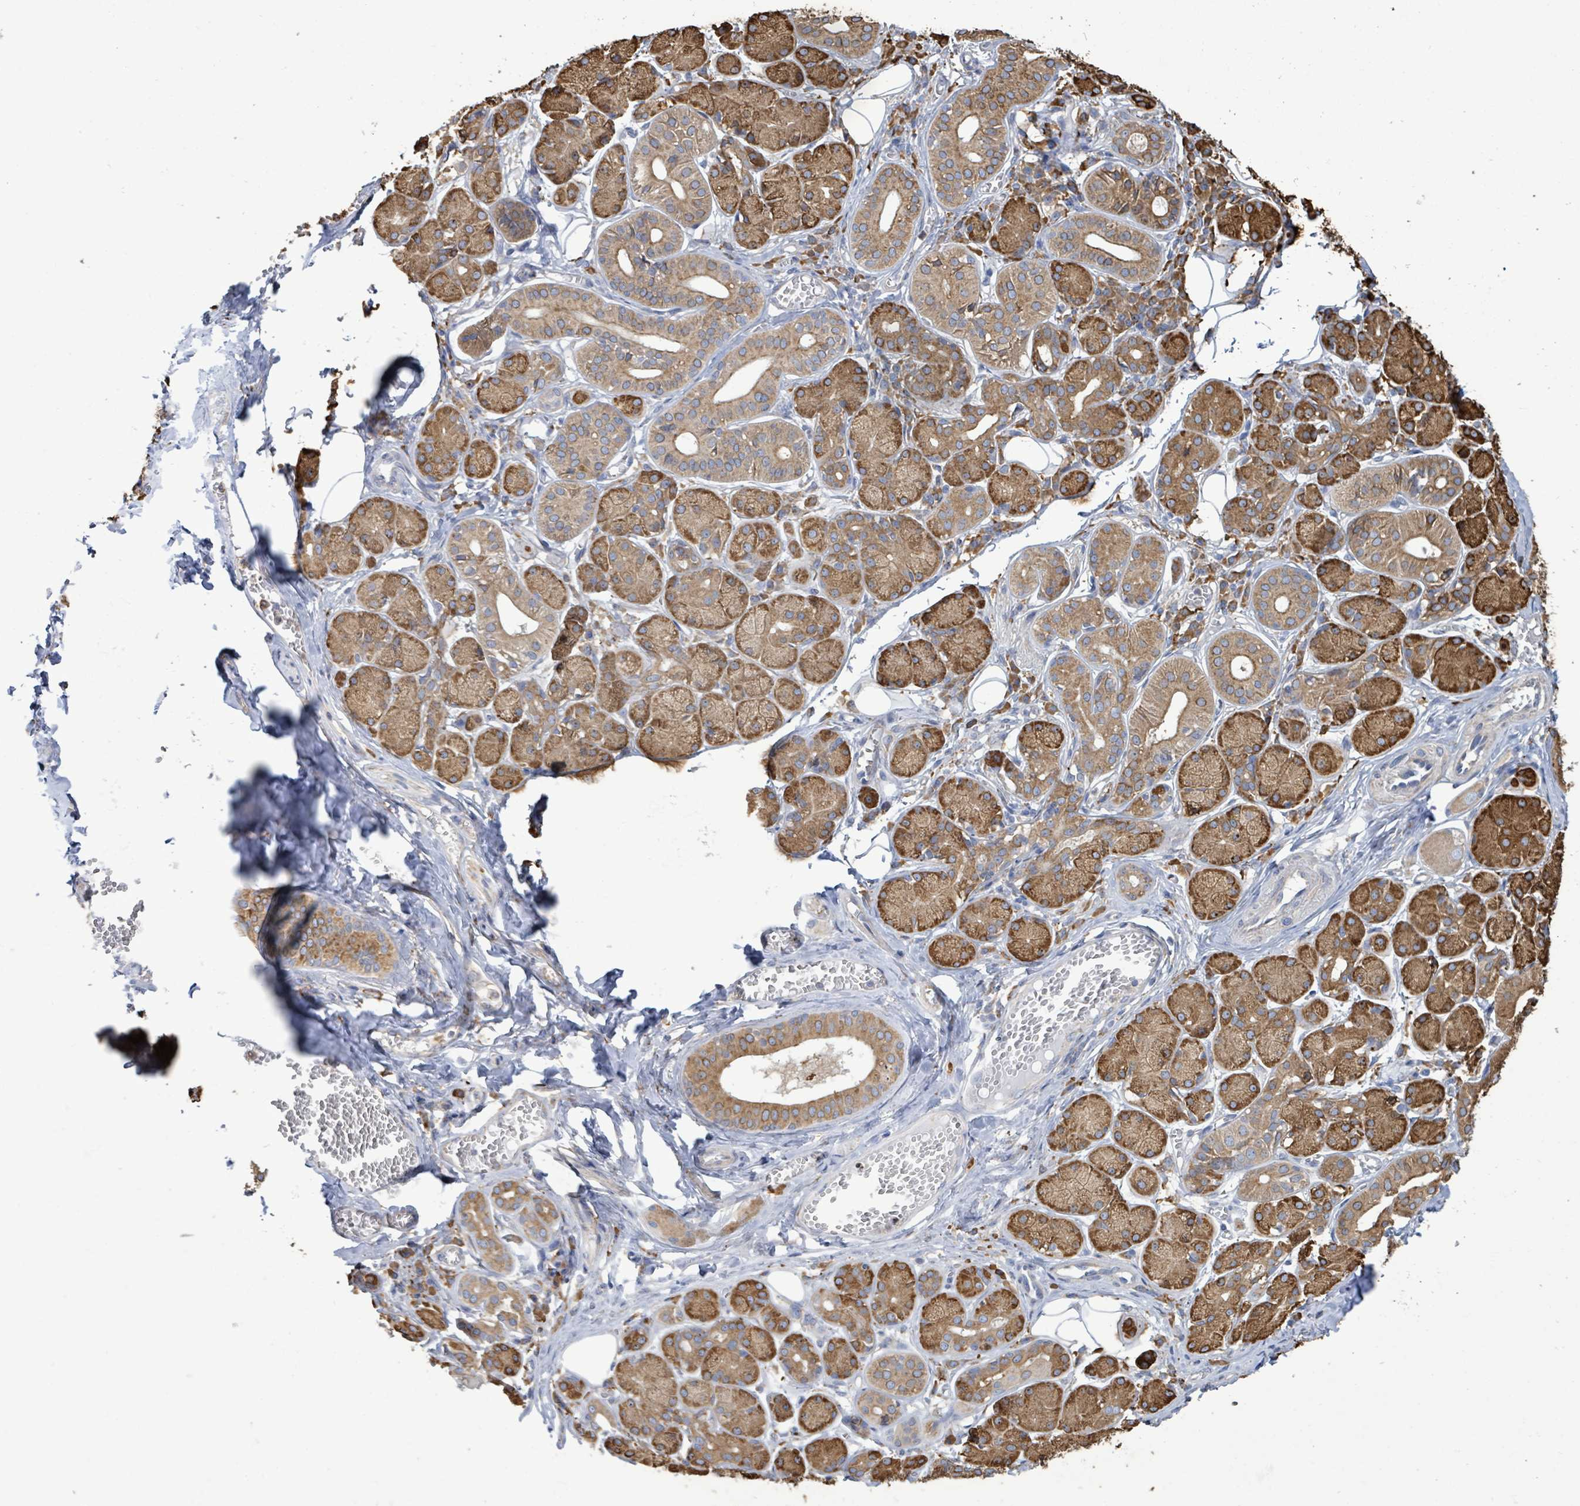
{"staining": {"intensity": "strong", "quantity": ">75%", "location": "cytoplasmic/membranous"}, "tissue": "salivary gland", "cell_type": "Glandular cells", "image_type": "normal", "snomed": [{"axis": "morphology", "description": "Squamous cell carcinoma, NOS"}, {"axis": "topography", "description": "Skin"}, {"axis": "topography", "description": "Head-Neck"}], "caption": "Salivary gland stained with immunohistochemistry (IHC) reveals strong cytoplasmic/membranous staining in about >75% of glandular cells.", "gene": "RFPL4AL1", "patient": {"sex": "male", "age": 80}}